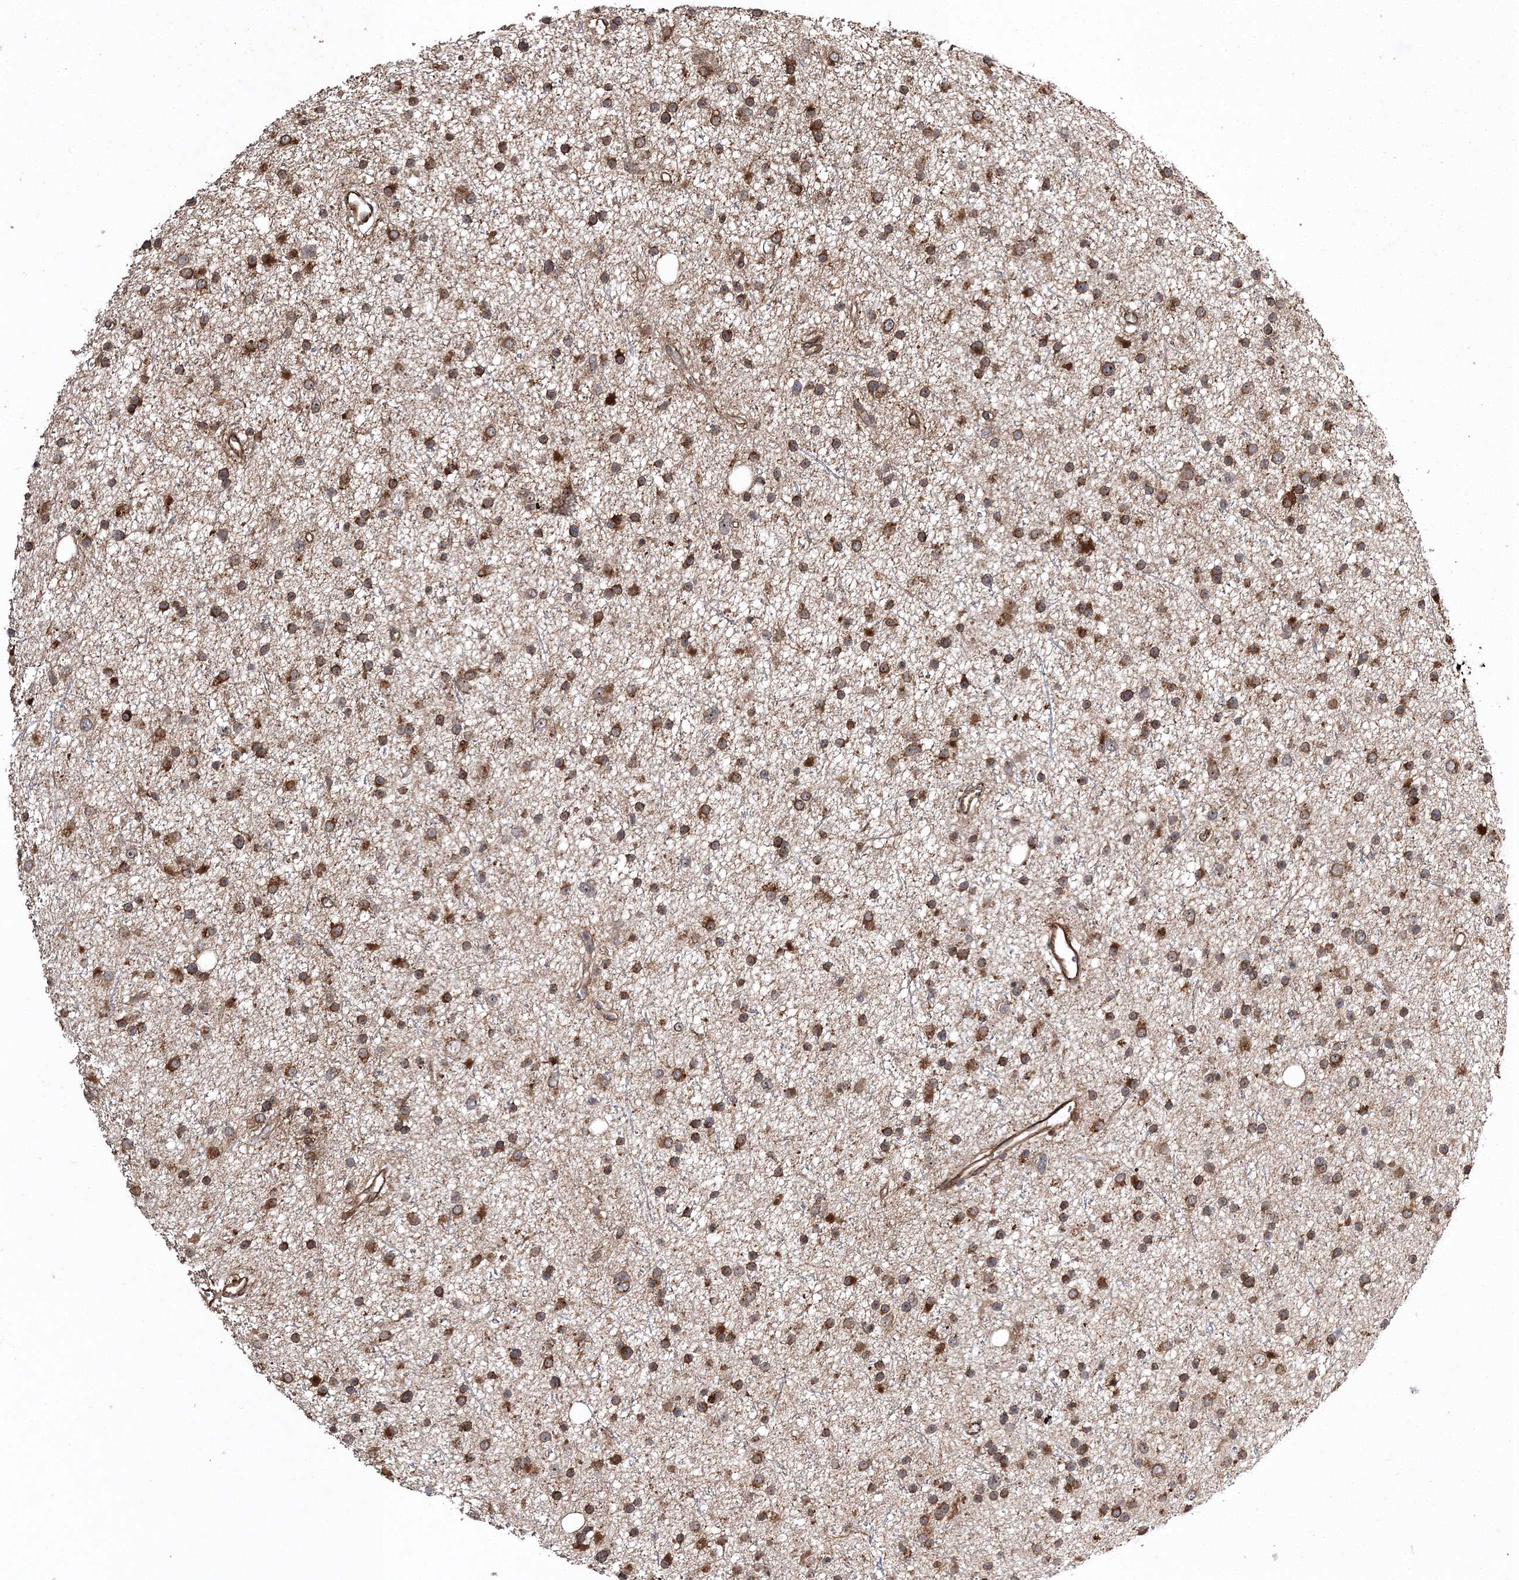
{"staining": {"intensity": "strong", "quantity": ">75%", "location": "cytoplasmic/membranous"}, "tissue": "glioma", "cell_type": "Tumor cells", "image_type": "cancer", "snomed": [{"axis": "morphology", "description": "Glioma, malignant, Low grade"}, {"axis": "topography", "description": "Cerebral cortex"}], "caption": "A brown stain shows strong cytoplasmic/membranous positivity of a protein in human malignant low-grade glioma tumor cells. Using DAB (3,3'-diaminobenzidine) (brown) and hematoxylin (blue) stains, captured at high magnification using brightfield microscopy.", "gene": "SCRN3", "patient": {"sex": "female", "age": 39}}